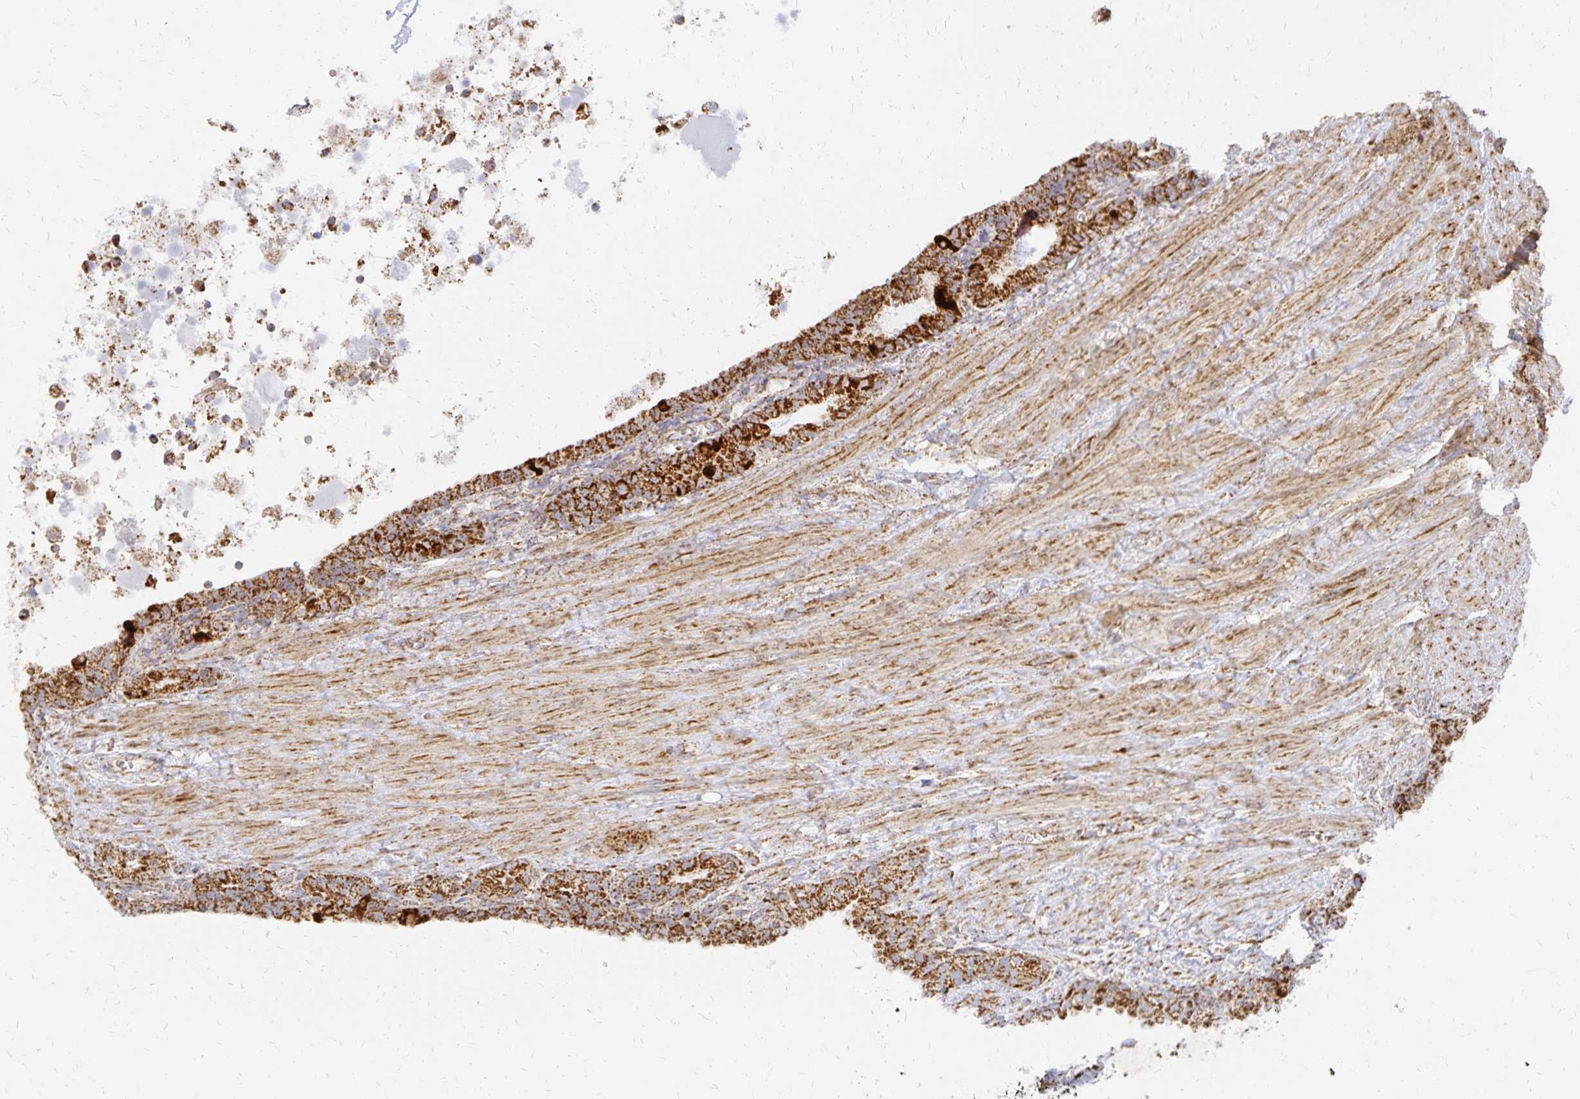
{"staining": {"intensity": "strong", "quantity": ">75%", "location": "cytoplasmic/membranous"}, "tissue": "seminal vesicle", "cell_type": "Glandular cells", "image_type": "normal", "snomed": [{"axis": "morphology", "description": "Normal tissue, NOS"}, {"axis": "topography", "description": "Seminal veicle"}], "caption": "IHC (DAB (3,3'-diaminobenzidine)) staining of normal human seminal vesicle reveals strong cytoplasmic/membranous protein positivity in about >75% of glandular cells. (IHC, brightfield microscopy, high magnification).", "gene": "STOML2", "patient": {"sex": "male", "age": 76}}